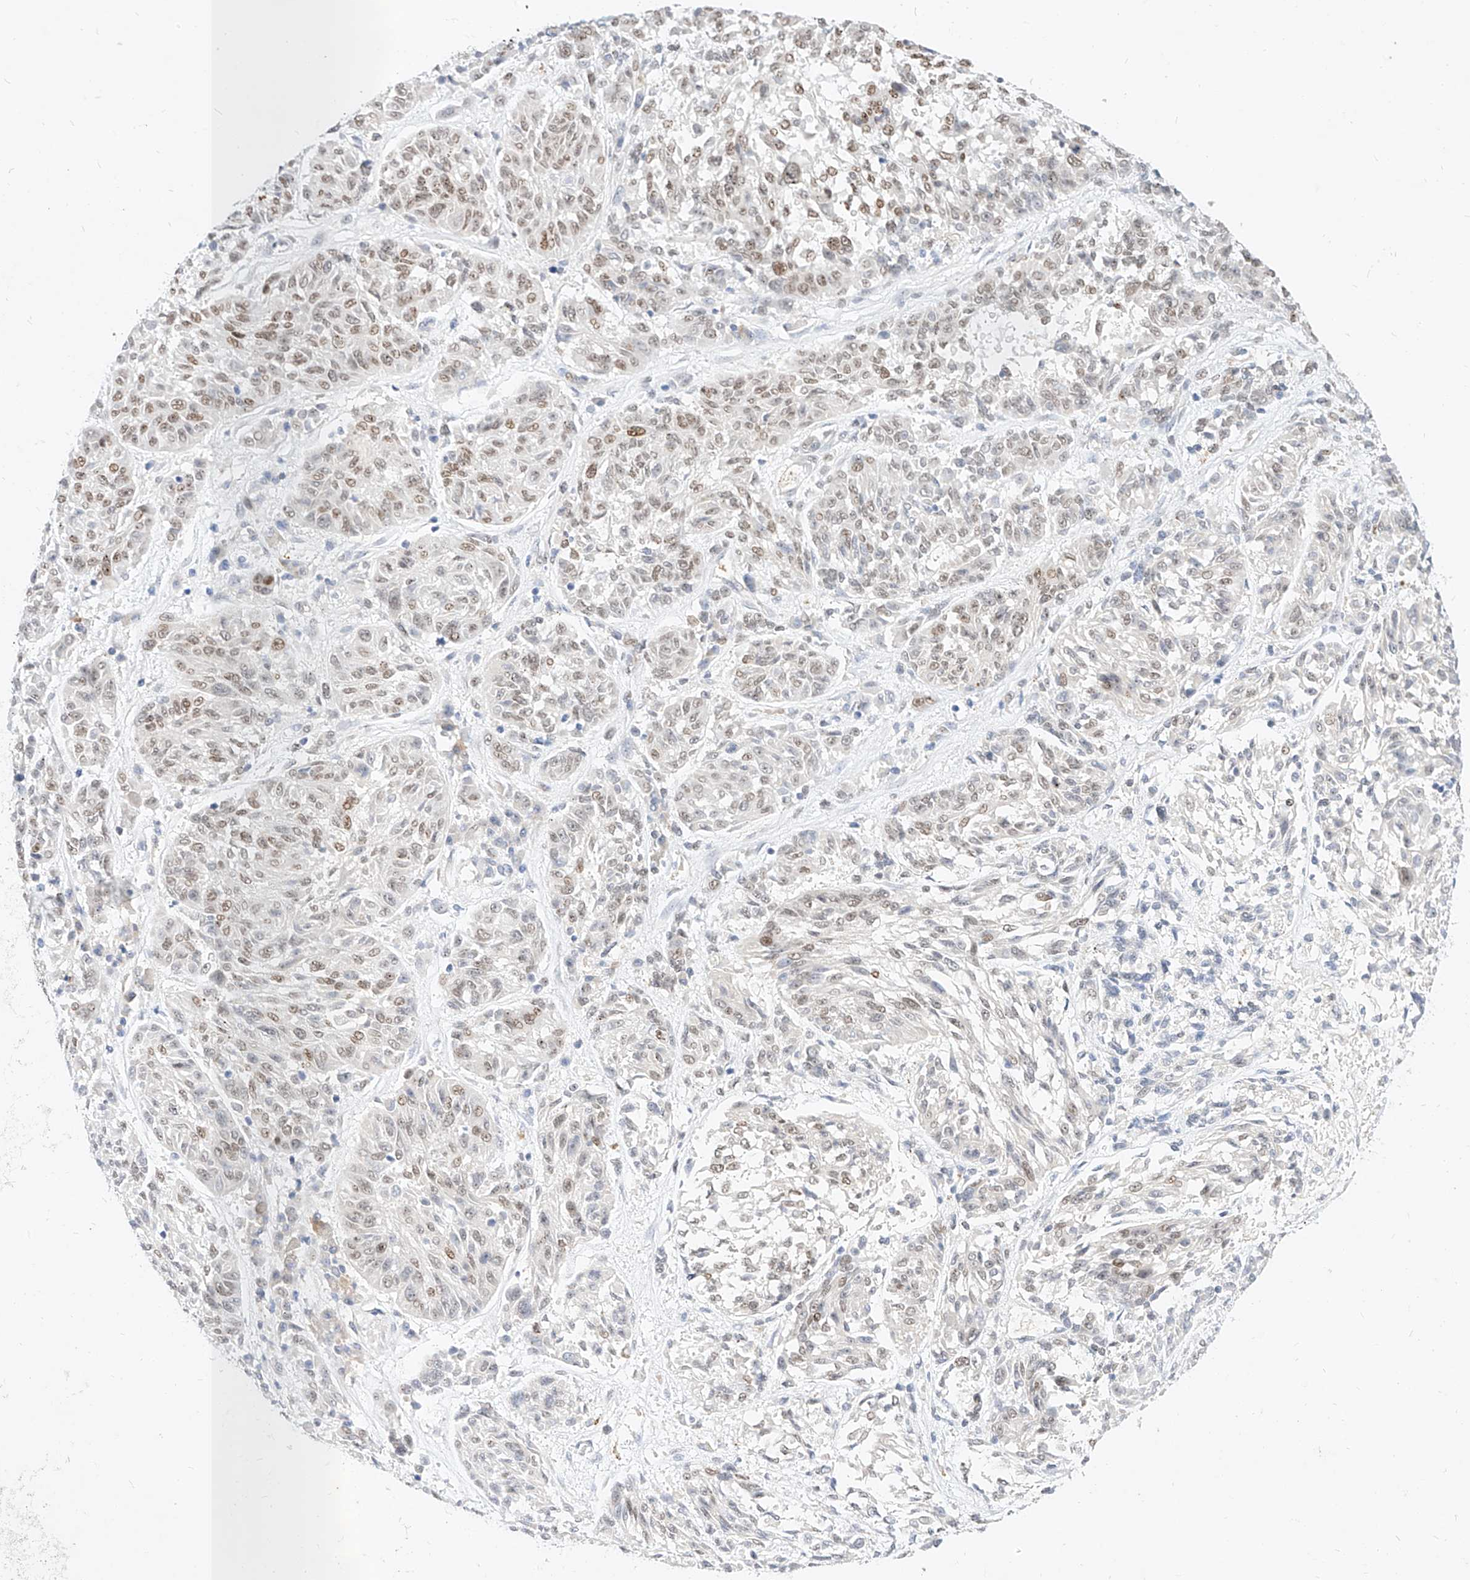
{"staining": {"intensity": "weak", "quantity": ">75%", "location": "nuclear"}, "tissue": "melanoma", "cell_type": "Tumor cells", "image_type": "cancer", "snomed": [{"axis": "morphology", "description": "Malignant melanoma, NOS"}, {"axis": "topography", "description": "Skin"}], "caption": "Protein analysis of melanoma tissue displays weak nuclear positivity in approximately >75% of tumor cells. (DAB IHC with brightfield microscopy, high magnification).", "gene": "CBX8", "patient": {"sex": "male", "age": 53}}